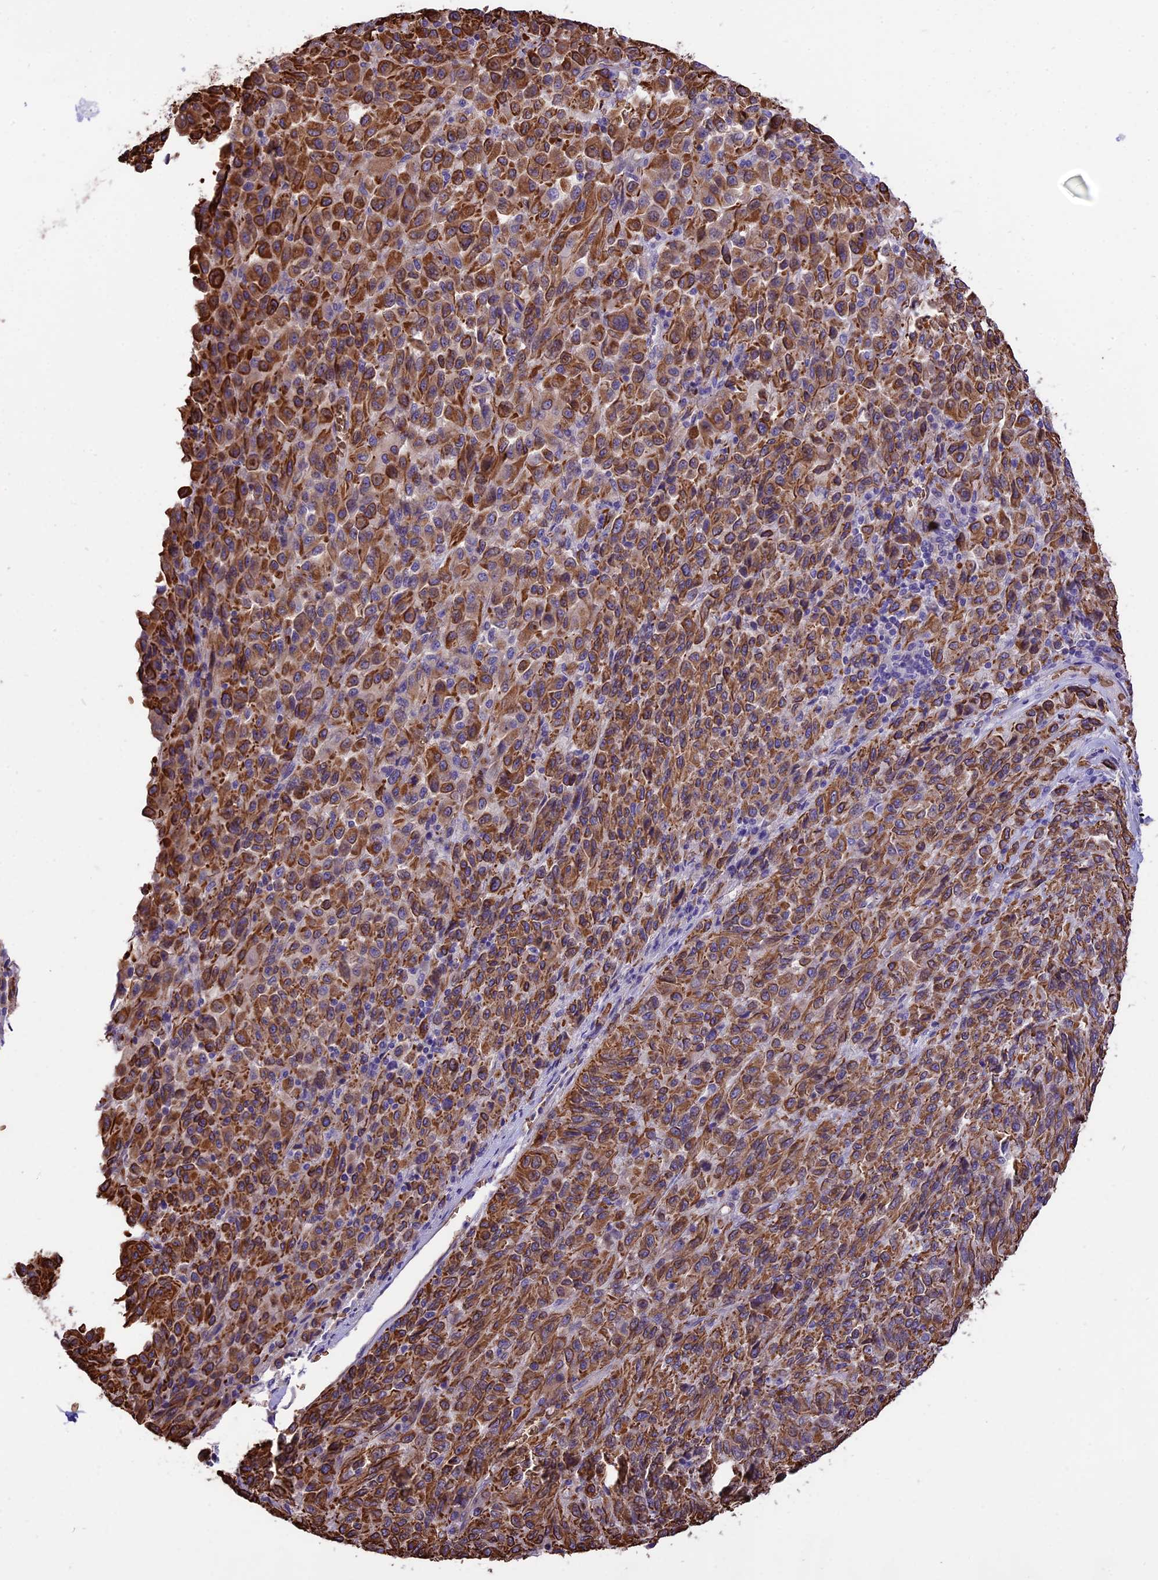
{"staining": {"intensity": "moderate", "quantity": ">75%", "location": "cytoplasmic/membranous"}, "tissue": "melanoma", "cell_type": "Tumor cells", "image_type": "cancer", "snomed": [{"axis": "morphology", "description": "Malignant melanoma, Metastatic site"}, {"axis": "topography", "description": "Lung"}], "caption": "DAB (3,3'-diaminobenzidine) immunohistochemical staining of melanoma exhibits moderate cytoplasmic/membranous protein expression in about >75% of tumor cells.", "gene": "TTC4", "patient": {"sex": "male", "age": 64}}